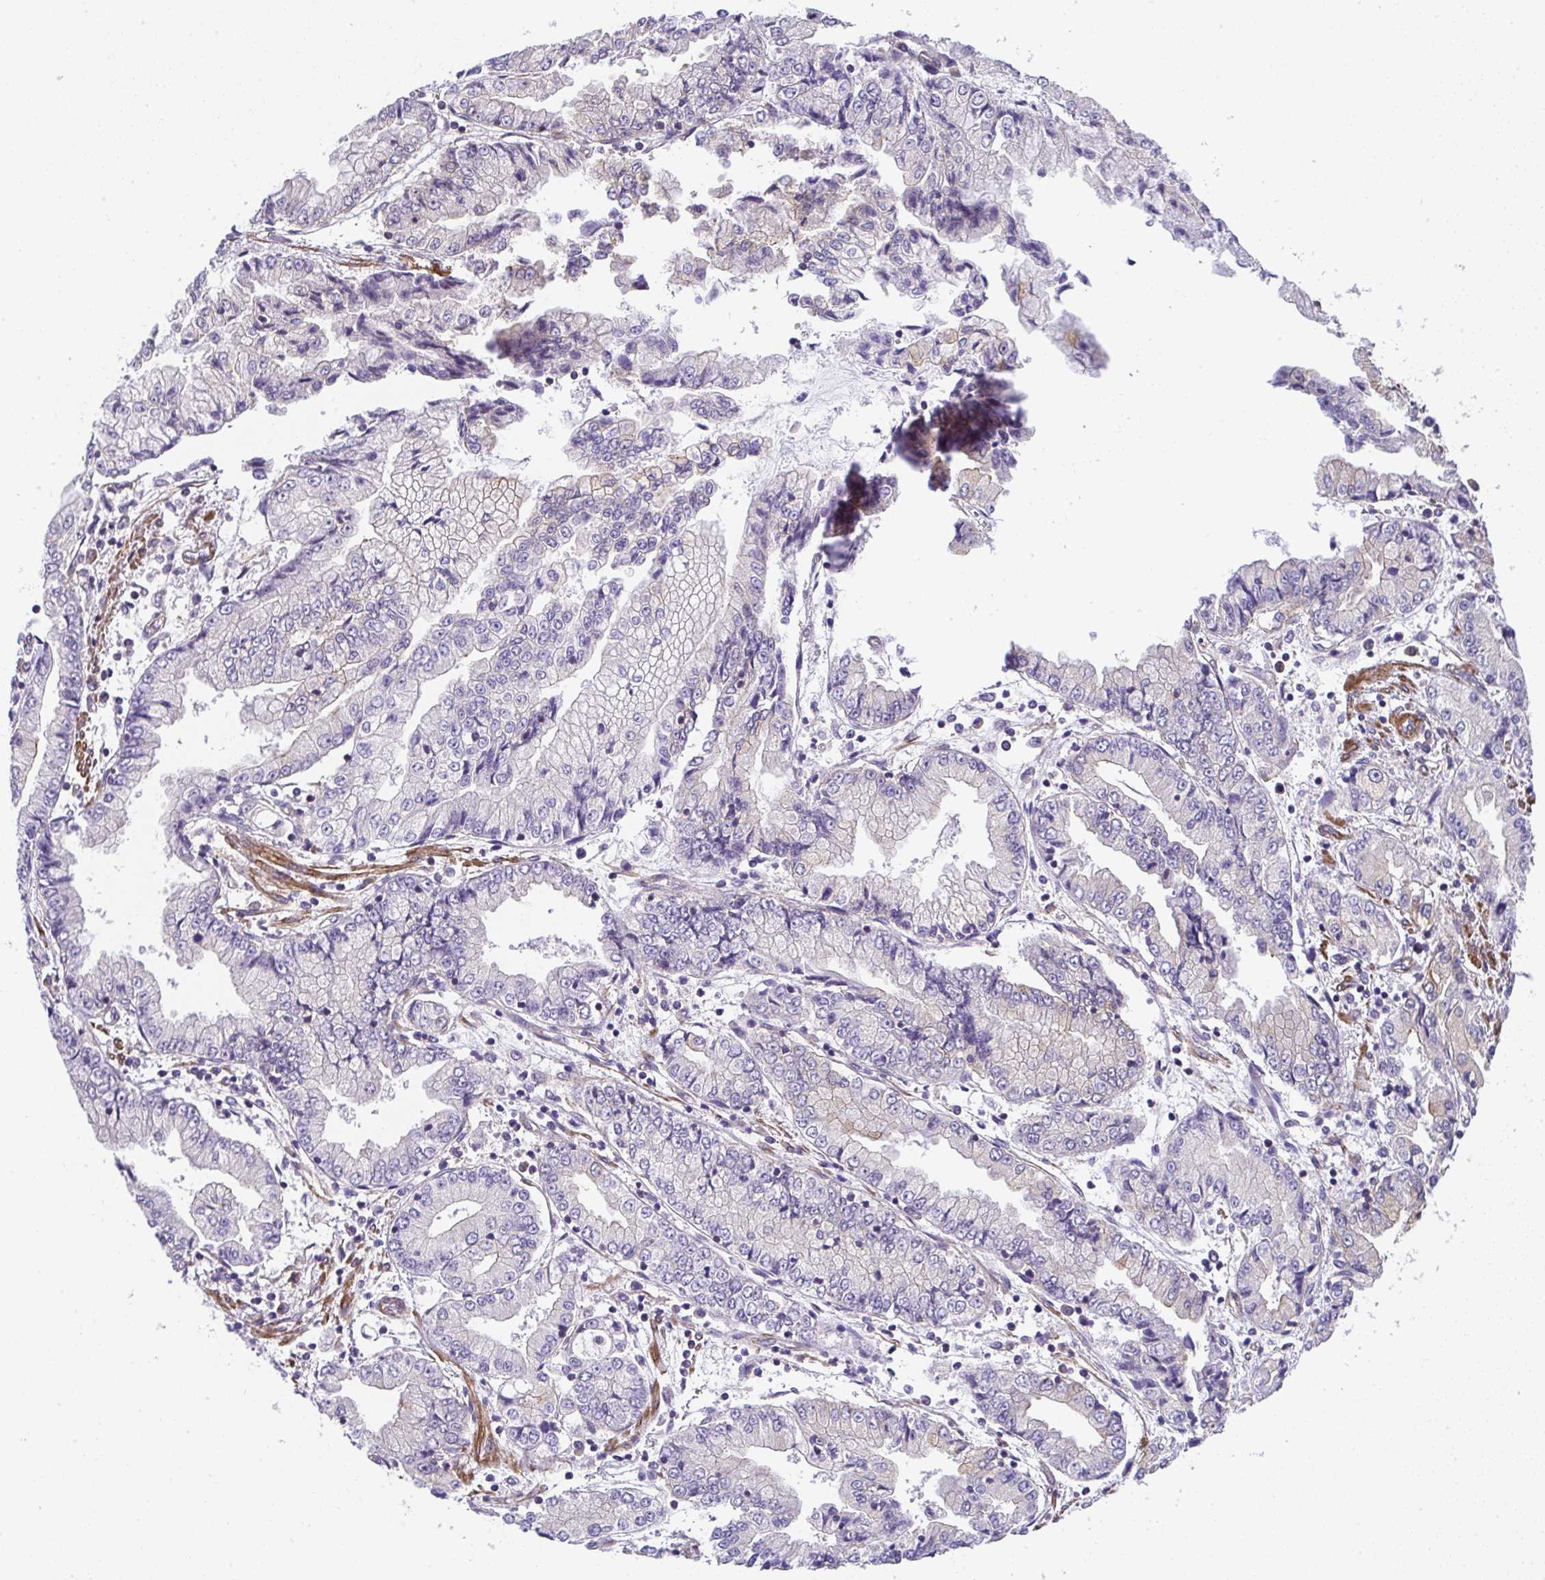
{"staining": {"intensity": "negative", "quantity": "none", "location": "none"}, "tissue": "stomach cancer", "cell_type": "Tumor cells", "image_type": "cancer", "snomed": [{"axis": "morphology", "description": "Adenocarcinoma, NOS"}, {"axis": "topography", "description": "Stomach, upper"}], "caption": "Immunohistochemistry photomicrograph of neoplastic tissue: adenocarcinoma (stomach) stained with DAB (3,3'-diaminobenzidine) shows no significant protein staining in tumor cells.", "gene": "ZNF696", "patient": {"sex": "female", "age": 74}}